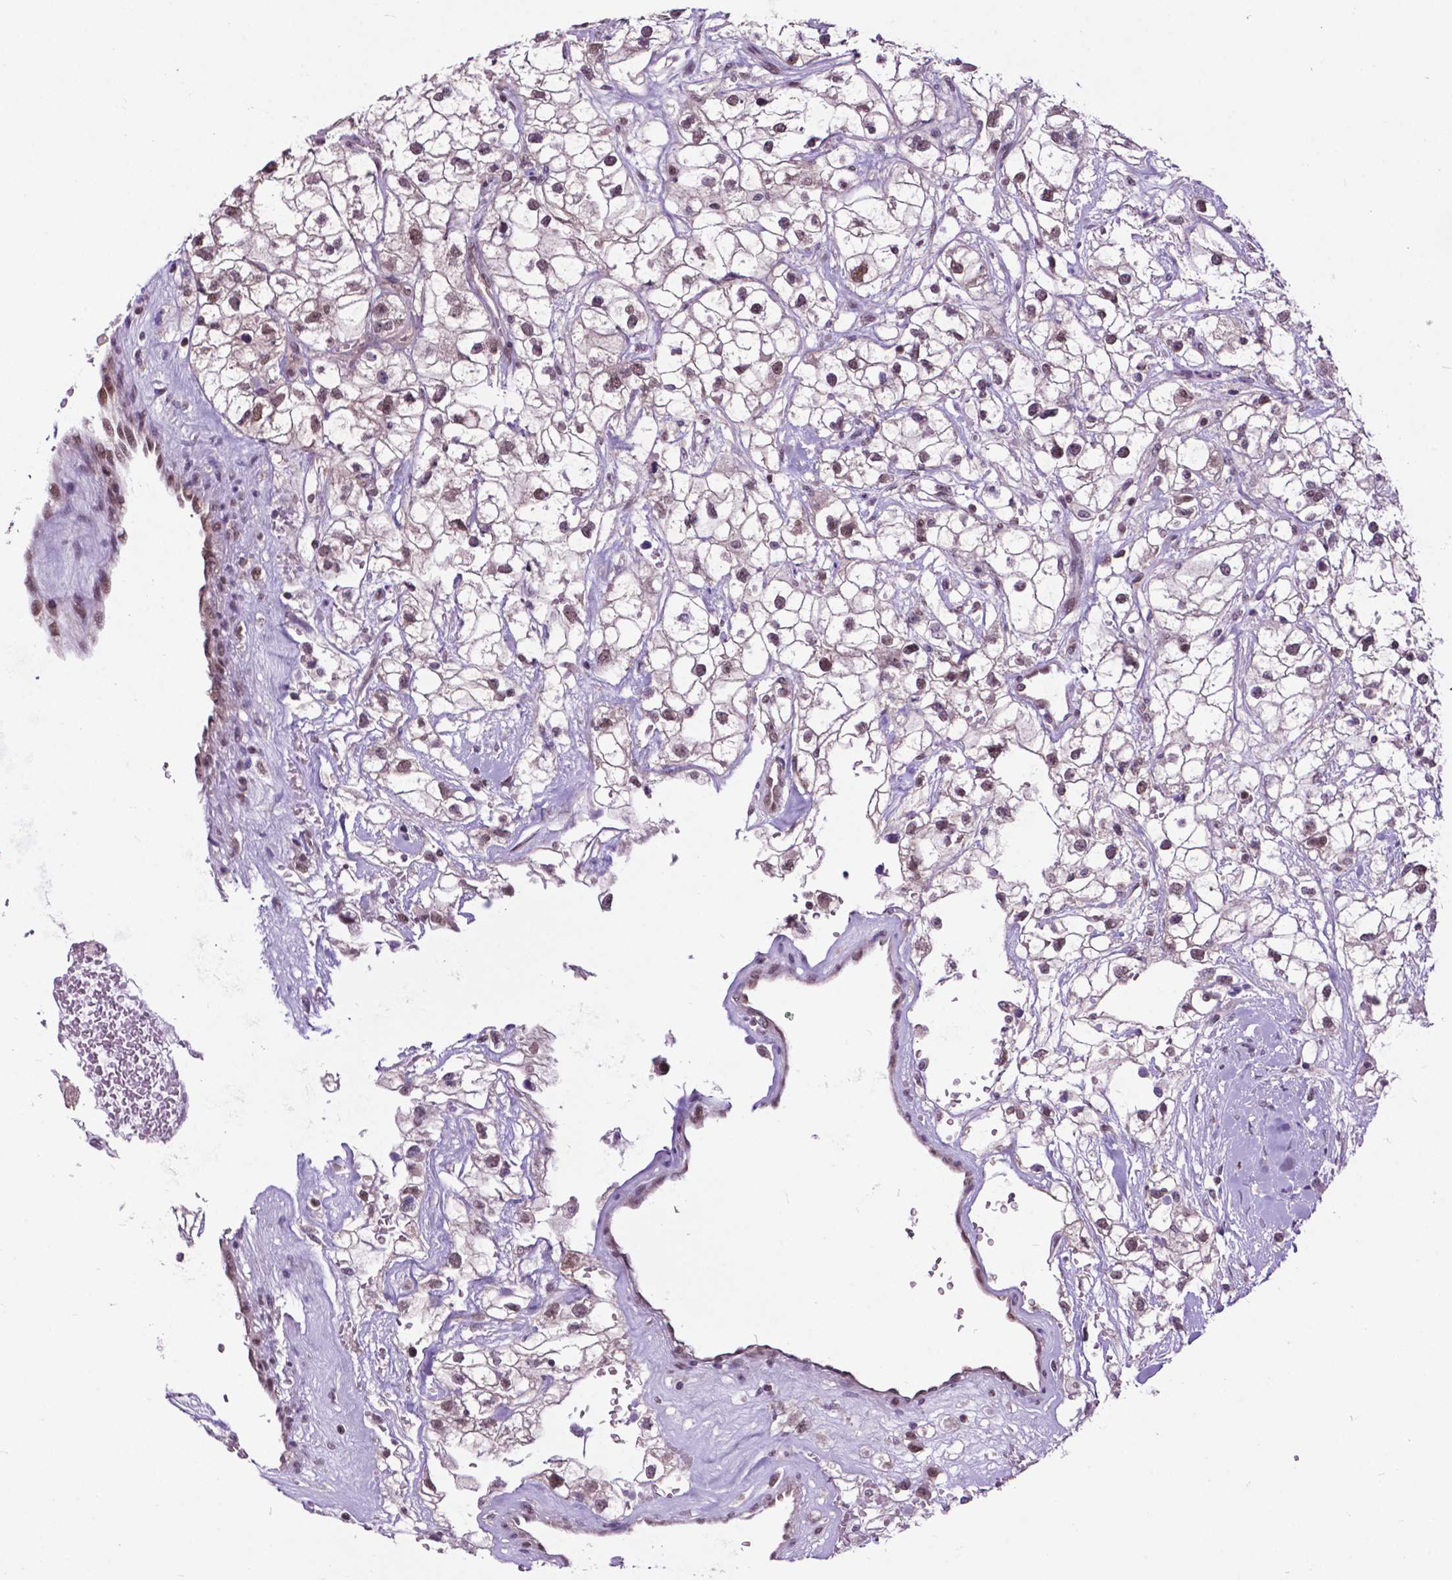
{"staining": {"intensity": "weak", "quantity": ">75%", "location": "nuclear"}, "tissue": "renal cancer", "cell_type": "Tumor cells", "image_type": "cancer", "snomed": [{"axis": "morphology", "description": "Adenocarcinoma, NOS"}, {"axis": "topography", "description": "Kidney"}], "caption": "A brown stain shows weak nuclear expression of a protein in human renal cancer tumor cells.", "gene": "FAF1", "patient": {"sex": "male", "age": 59}}